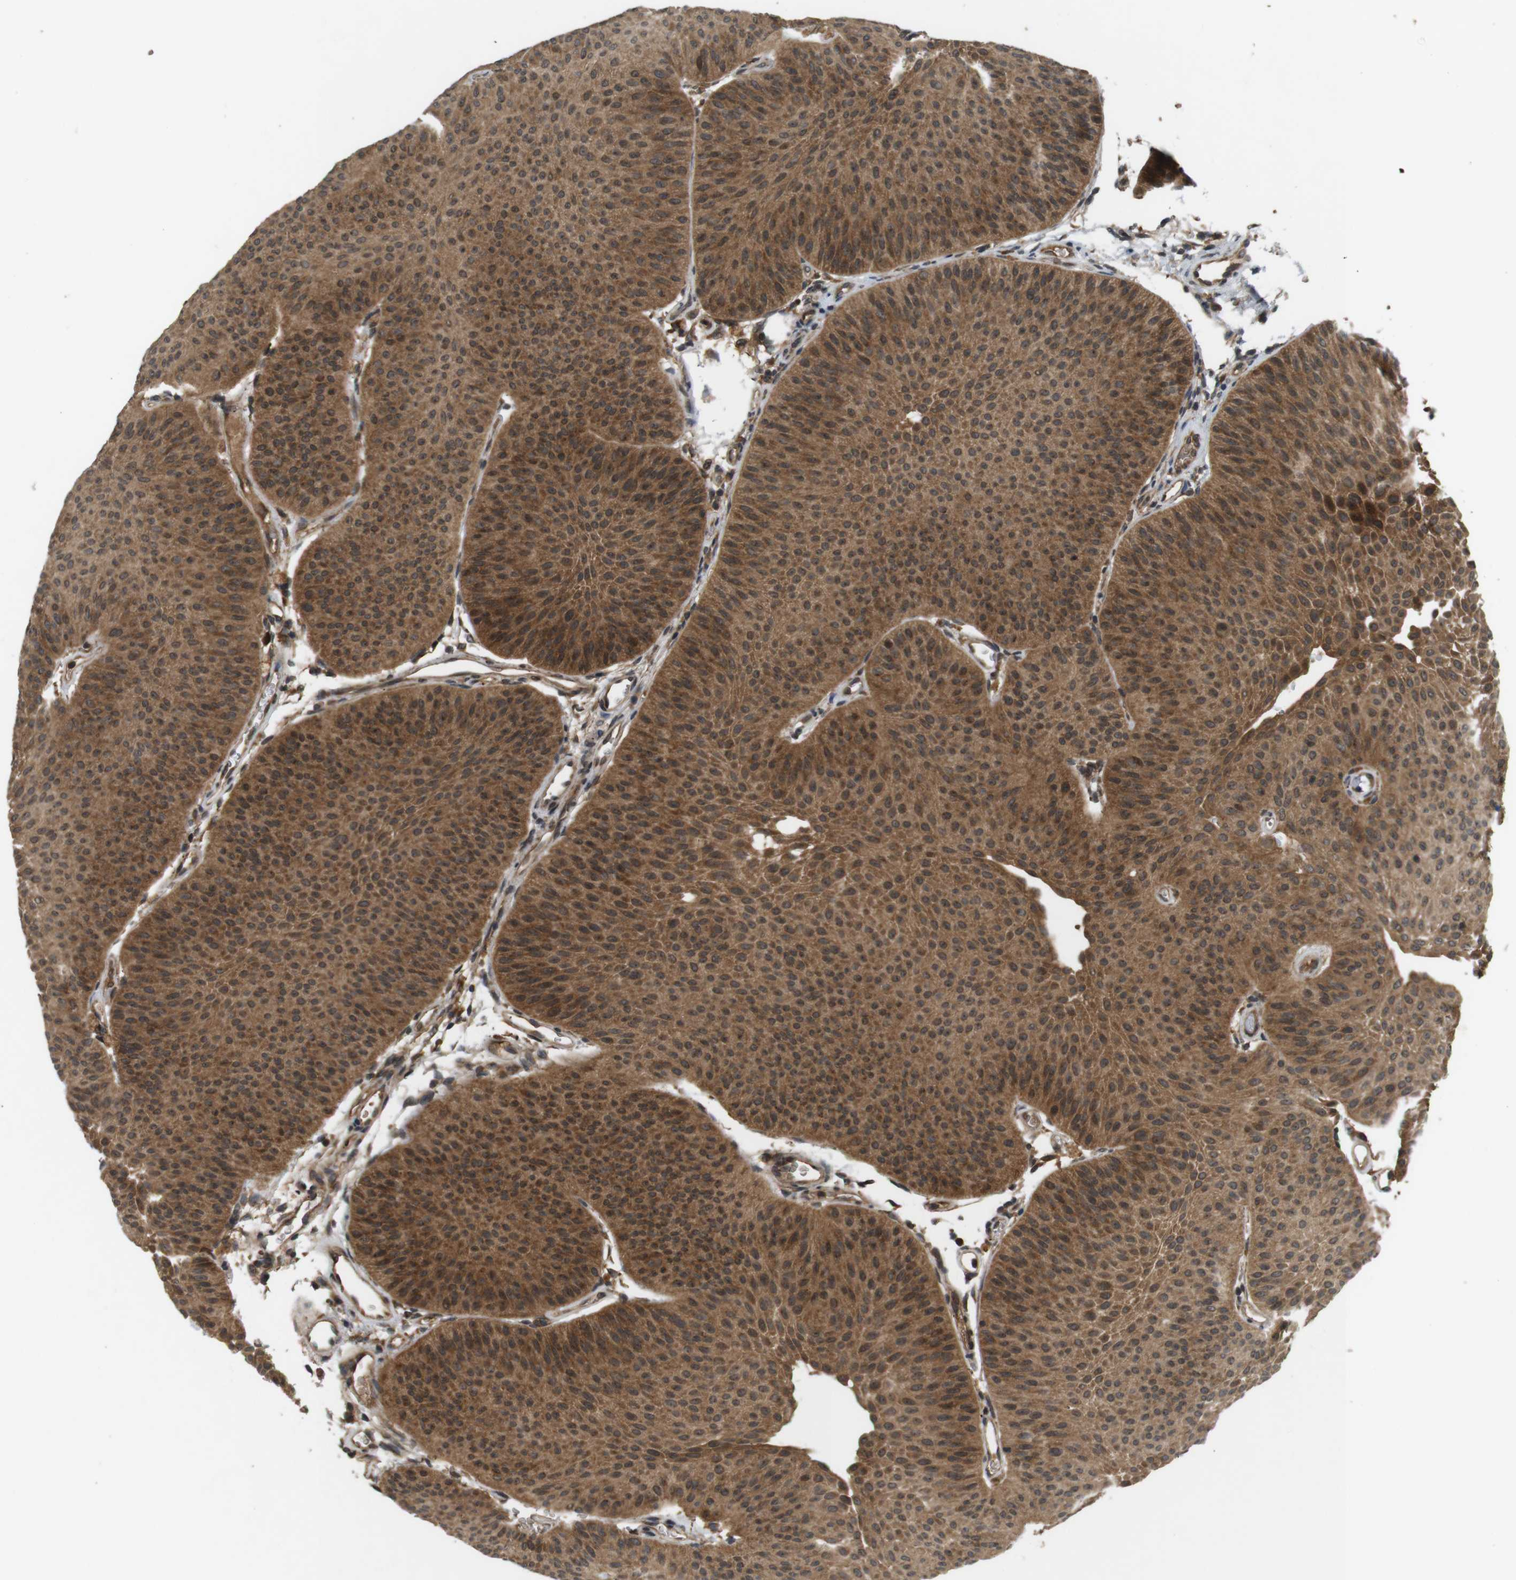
{"staining": {"intensity": "strong", "quantity": ">75%", "location": "cytoplasmic/membranous"}, "tissue": "urothelial cancer", "cell_type": "Tumor cells", "image_type": "cancer", "snomed": [{"axis": "morphology", "description": "Urothelial carcinoma, Low grade"}, {"axis": "topography", "description": "Urinary bladder"}], "caption": "DAB (3,3'-diaminobenzidine) immunohistochemical staining of urothelial cancer demonstrates strong cytoplasmic/membranous protein expression in approximately >75% of tumor cells.", "gene": "NFKBIE", "patient": {"sex": "female", "age": 60}}